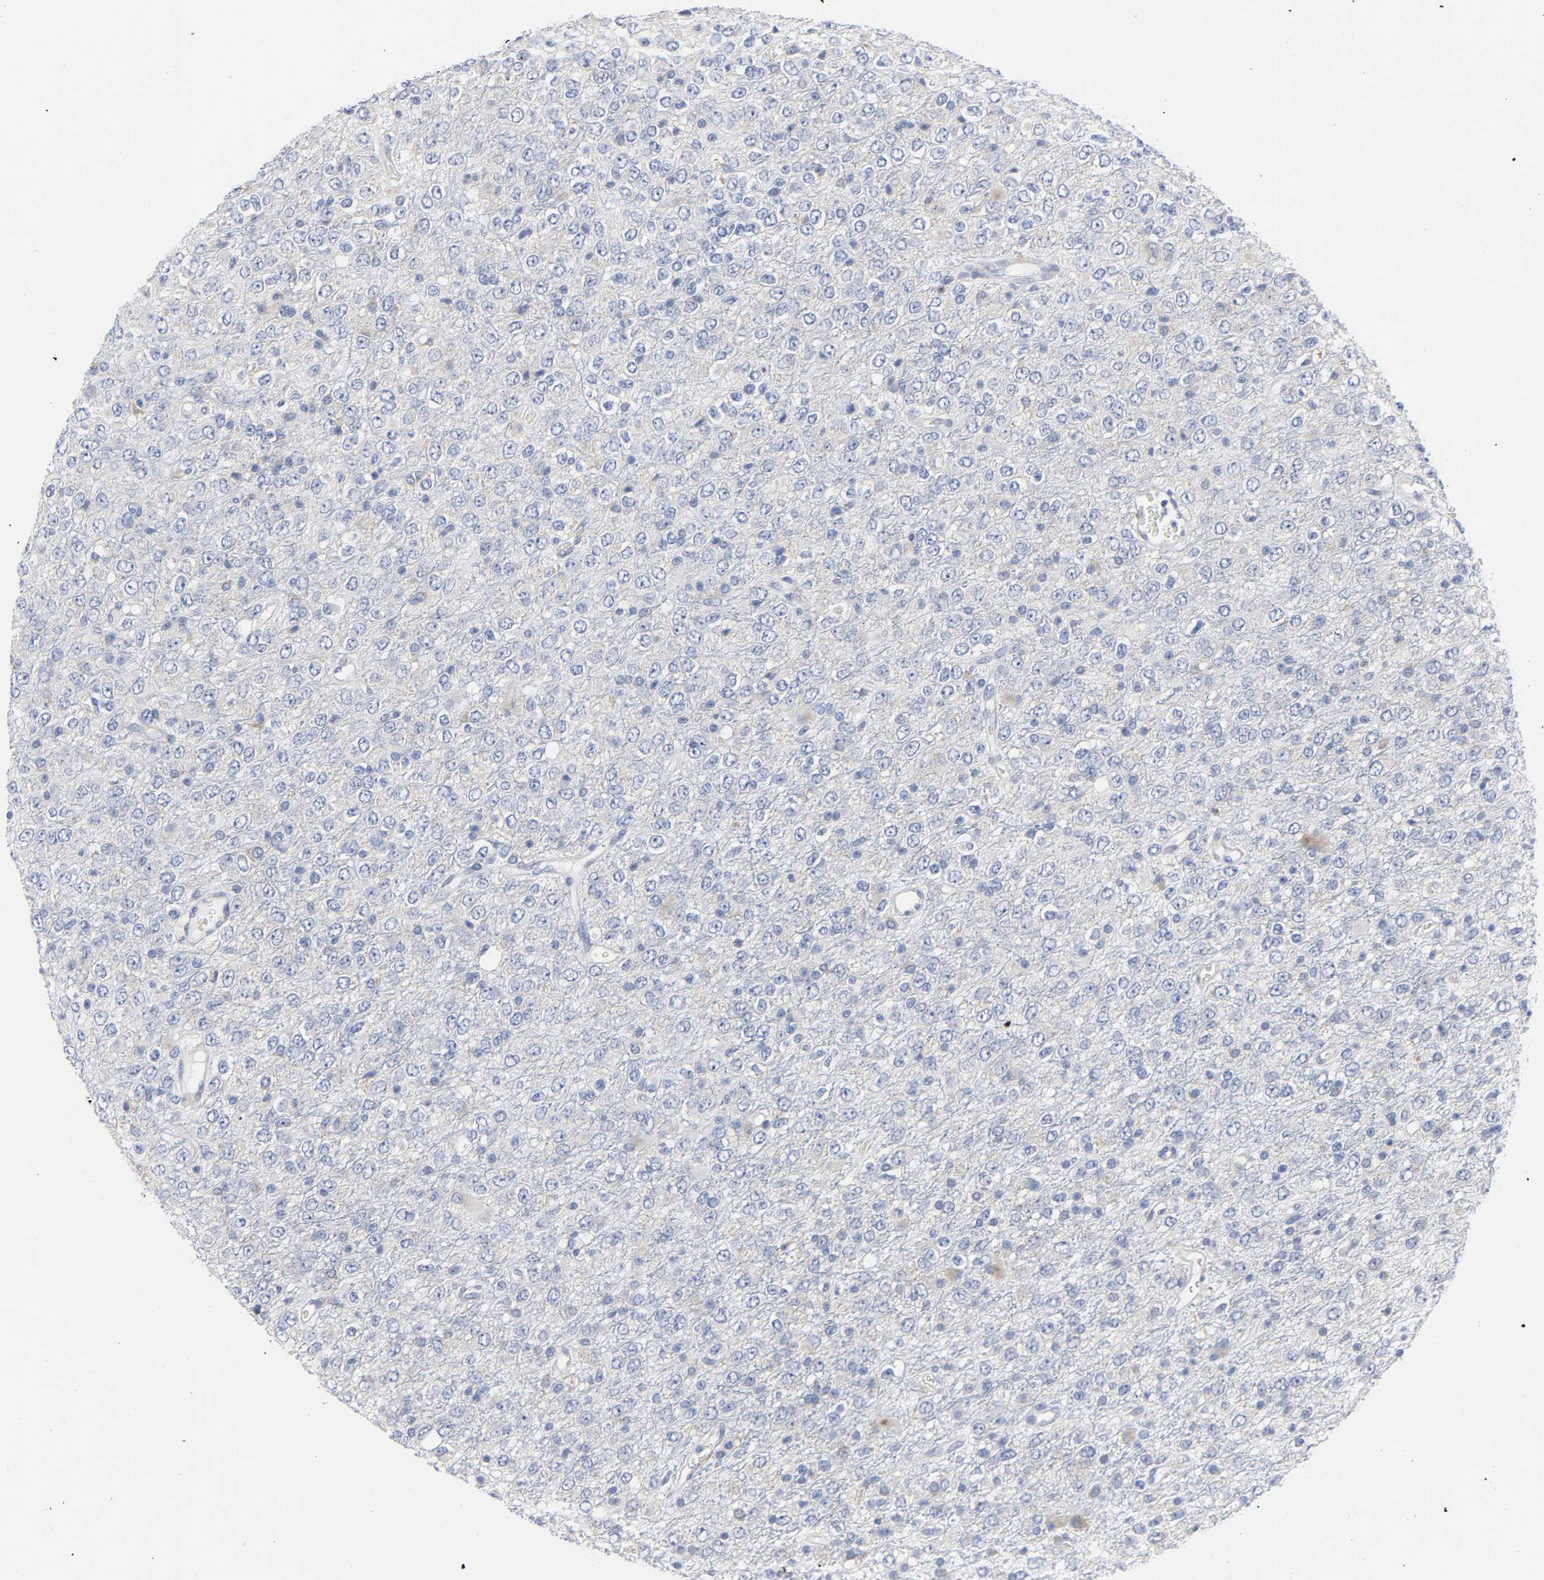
{"staining": {"intensity": "negative", "quantity": "none", "location": "none"}, "tissue": "glioma", "cell_type": "Tumor cells", "image_type": "cancer", "snomed": [{"axis": "morphology", "description": "Glioma, malignant, High grade"}, {"axis": "topography", "description": "pancreas cauda"}], "caption": "DAB (3,3'-diaminobenzidine) immunohistochemical staining of glioma demonstrates no significant positivity in tumor cells.", "gene": "REL", "patient": {"sex": "male", "age": 60}}